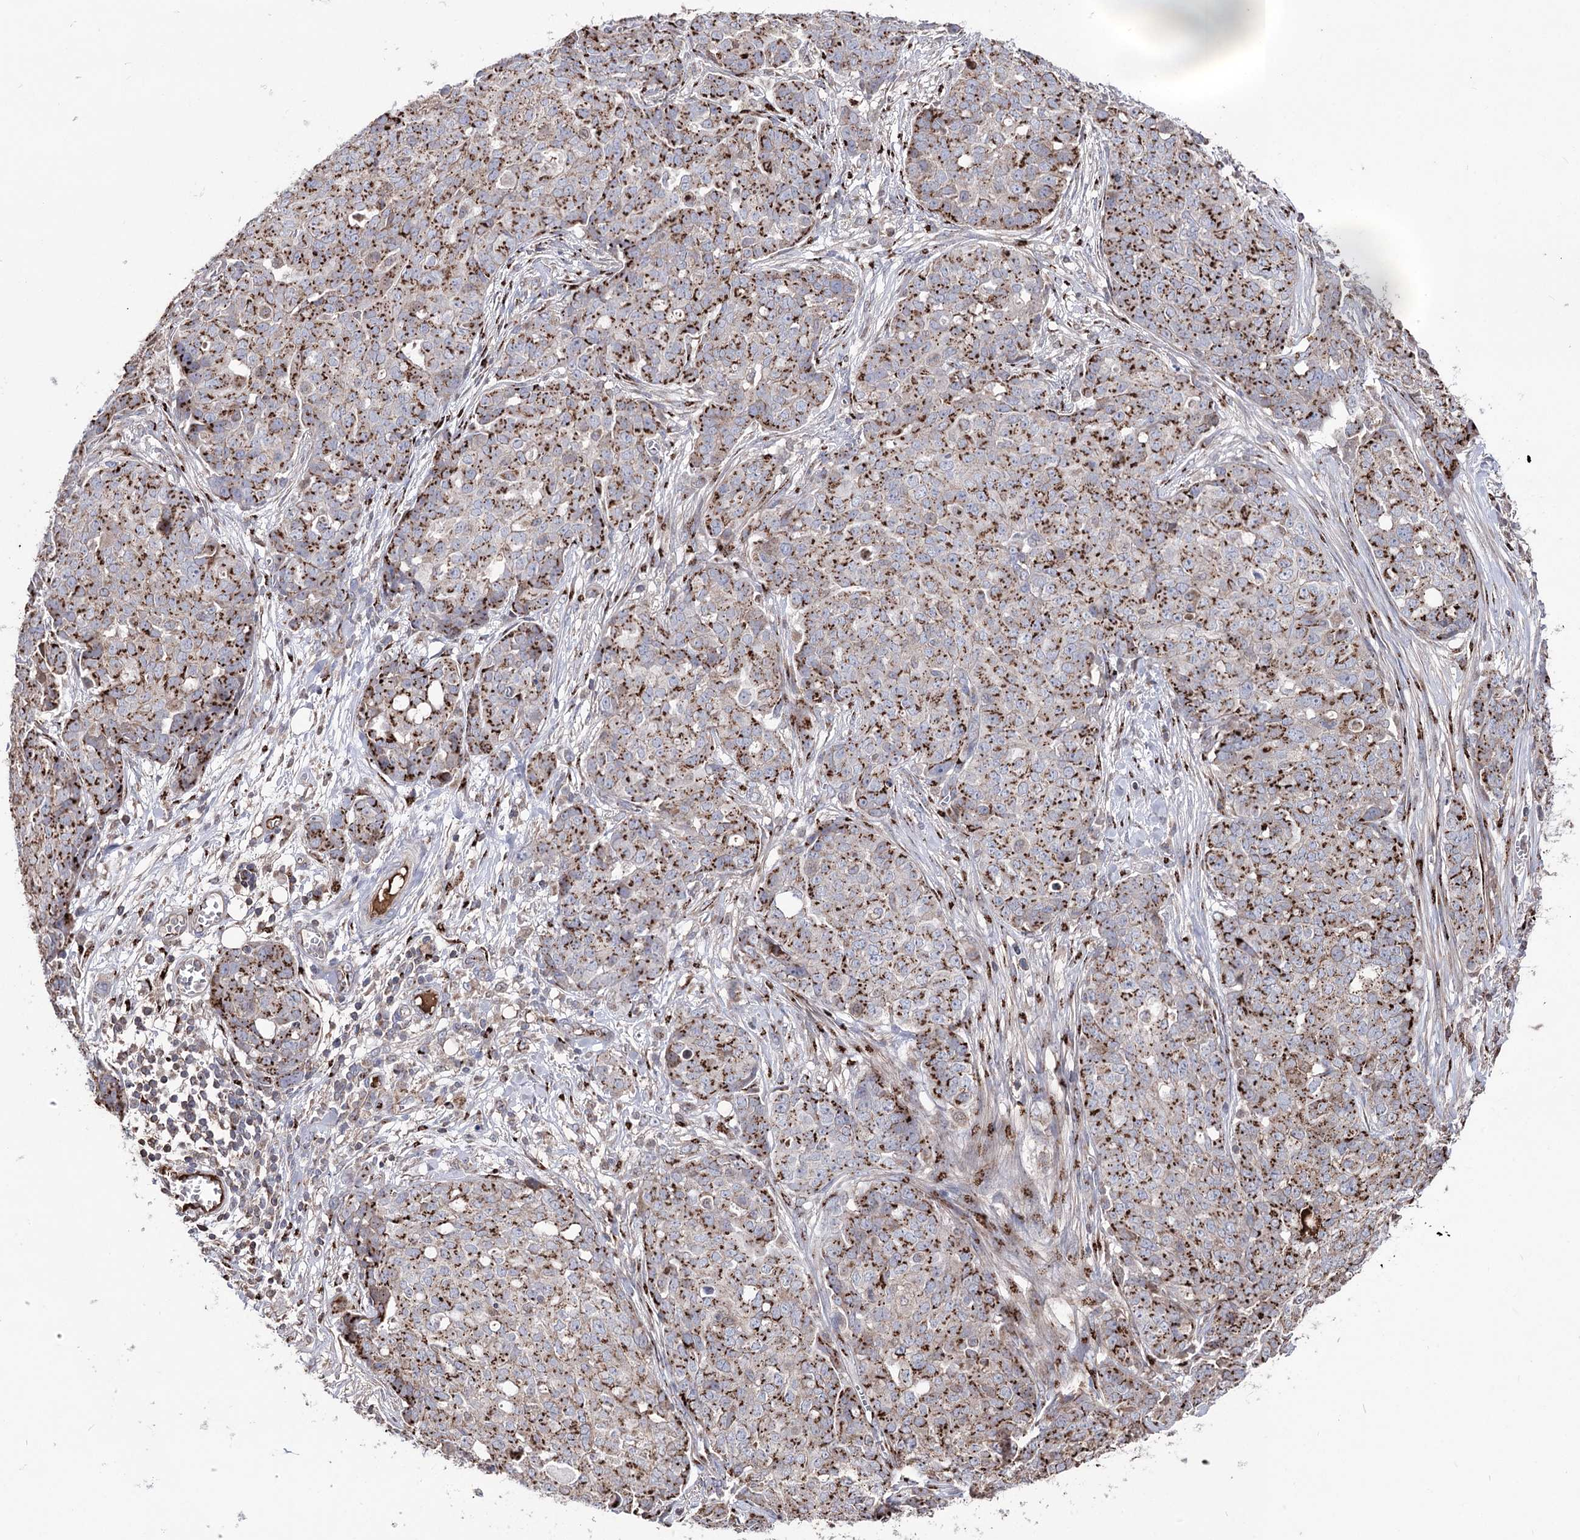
{"staining": {"intensity": "strong", "quantity": "25%-75%", "location": "cytoplasmic/membranous"}, "tissue": "ovarian cancer", "cell_type": "Tumor cells", "image_type": "cancer", "snomed": [{"axis": "morphology", "description": "Cystadenocarcinoma, serous, NOS"}, {"axis": "topography", "description": "Soft tissue"}, {"axis": "topography", "description": "Ovary"}], "caption": "DAB (3,3'-diaminobenzidine) immunohistochemical staining of human ovarian cancer (serous cystadenocarcinoma) shows strong cytoplasmic/membranous protein staining in about 25%-75% of tumor cells. (IHC, brightfield microscopy, high magnification).", "gene": "ARHGAP20", "patient": {"sex": "female", "age": 57}}